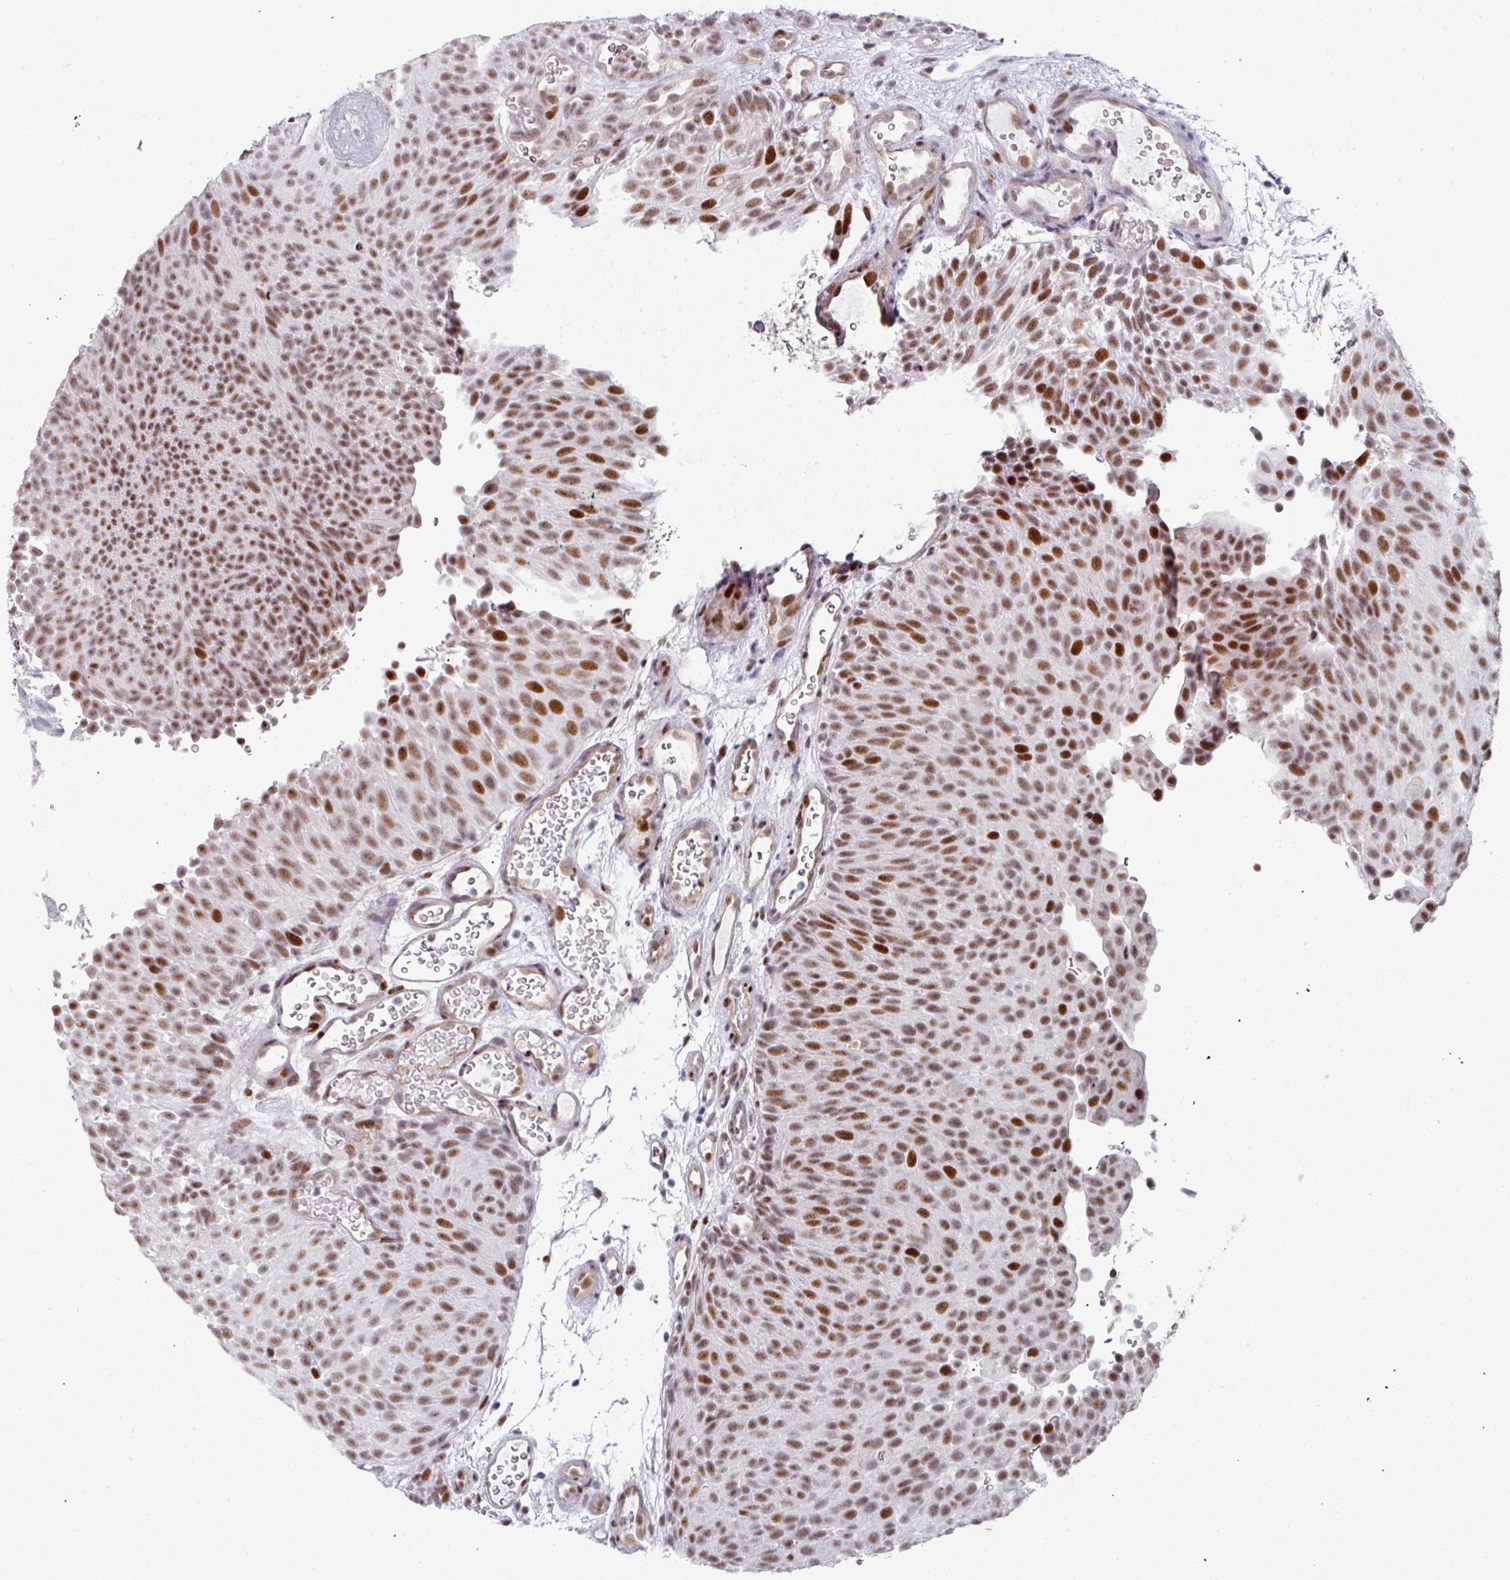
{"staining": {"intensity": "moderate", "quantity": ">75%", "location": "nuclear"}, "tissue": "urothelial cancer", "cell_type": "Tumor cells", "image_type": "cancer", "snomed": [{"axis": "morphology", "description": "Urothelial carcinoma, Low grade"}, {"axis": "topography", "description": "Urinary bladder"}], "caption": "IHC (DAB (3,3'-diaminobenzidine)) staining of human low-grade urothelial carcinoma exhibits moderate nuclear protein staining in about >75% of tumor cells.", "gene": "SF3B5", "patient": {"sex": "male", "age": 78}}